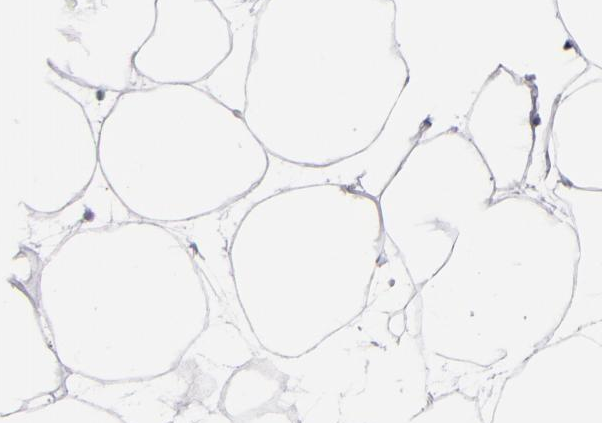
{"staining": {"intensity": "negative", "quantity": "none", "location": "none"}, "tissue": "adipose tissue", "cell_type": "Adipocytes", "image_type": "normal", "snomed": [{"axis": "morphology", "description": "Normal tissue, NOS"}, {"axis": "topography", "description": "Breast"}], "caption": "Immunohistochemistry of benign adipose tissue exhibits no positivity in adipocytes. Nuclei are stained in blue.", "gene": "GSR", "patient": {"sex": "female", "age": 22}}